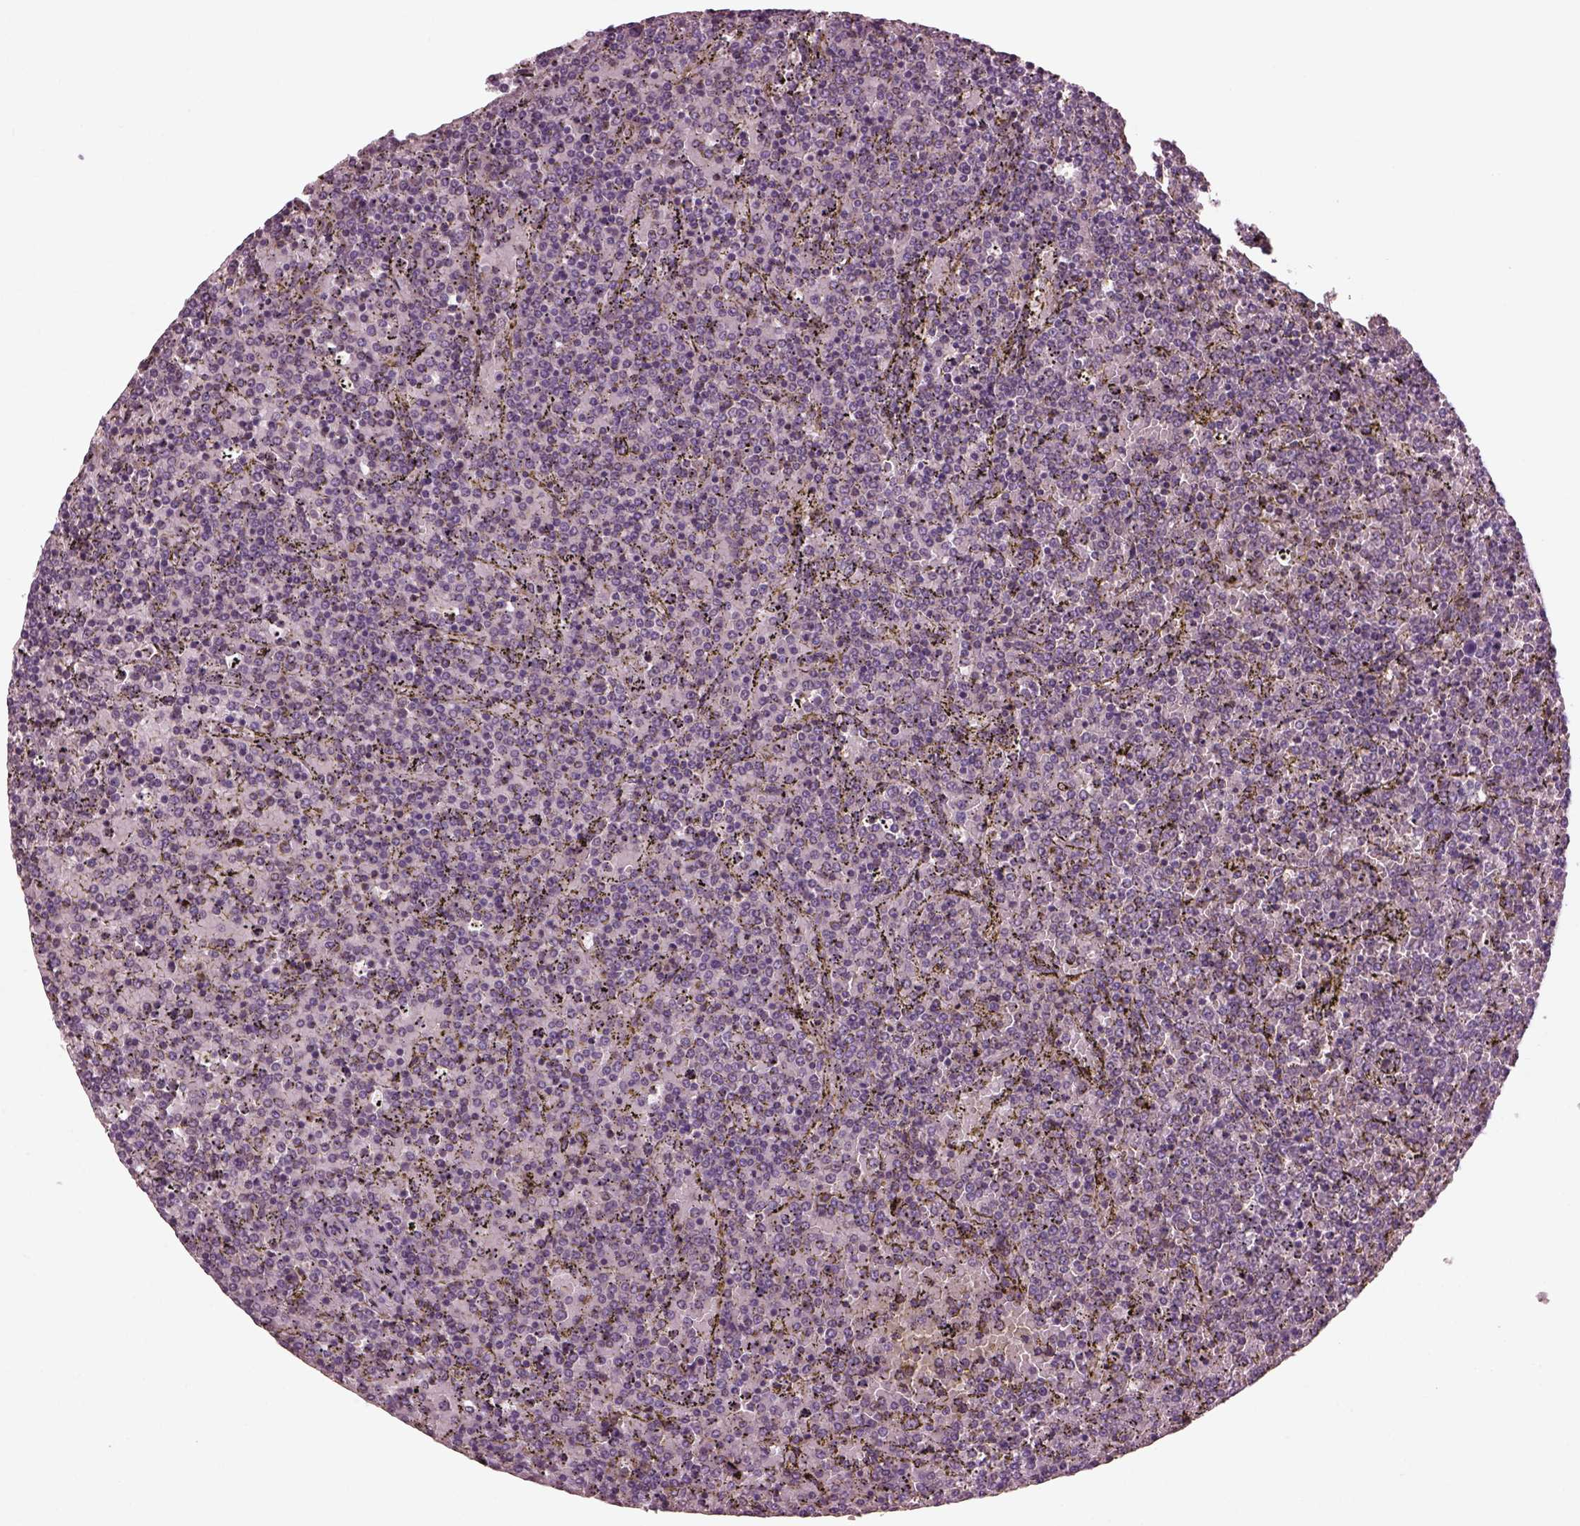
{"staining": {"intensity": "negative", "quantity": "none", "location": "none"}, "tissue": "lymphoma", "cell_type": "Tumor cells", "image_type": "cancer", "snomed": [{"axis": "morphology", "description": "Malignant lymphoma, non-Hodgkin's type, Low grade"}, {"axis": "topography", "description": "Spleen"}], "caption": "The immunohistochemistry (IHC) histopathology image has no significant staining in tumor cells of lymphoma tissue. The staining was performed using DAB to visualize the protein expression in brown, while the nuclei were stained in blue with hematoxylin (Magnification: 20x).", "gene": "SRI", "patient": {"sex": "female", "age": 77}}